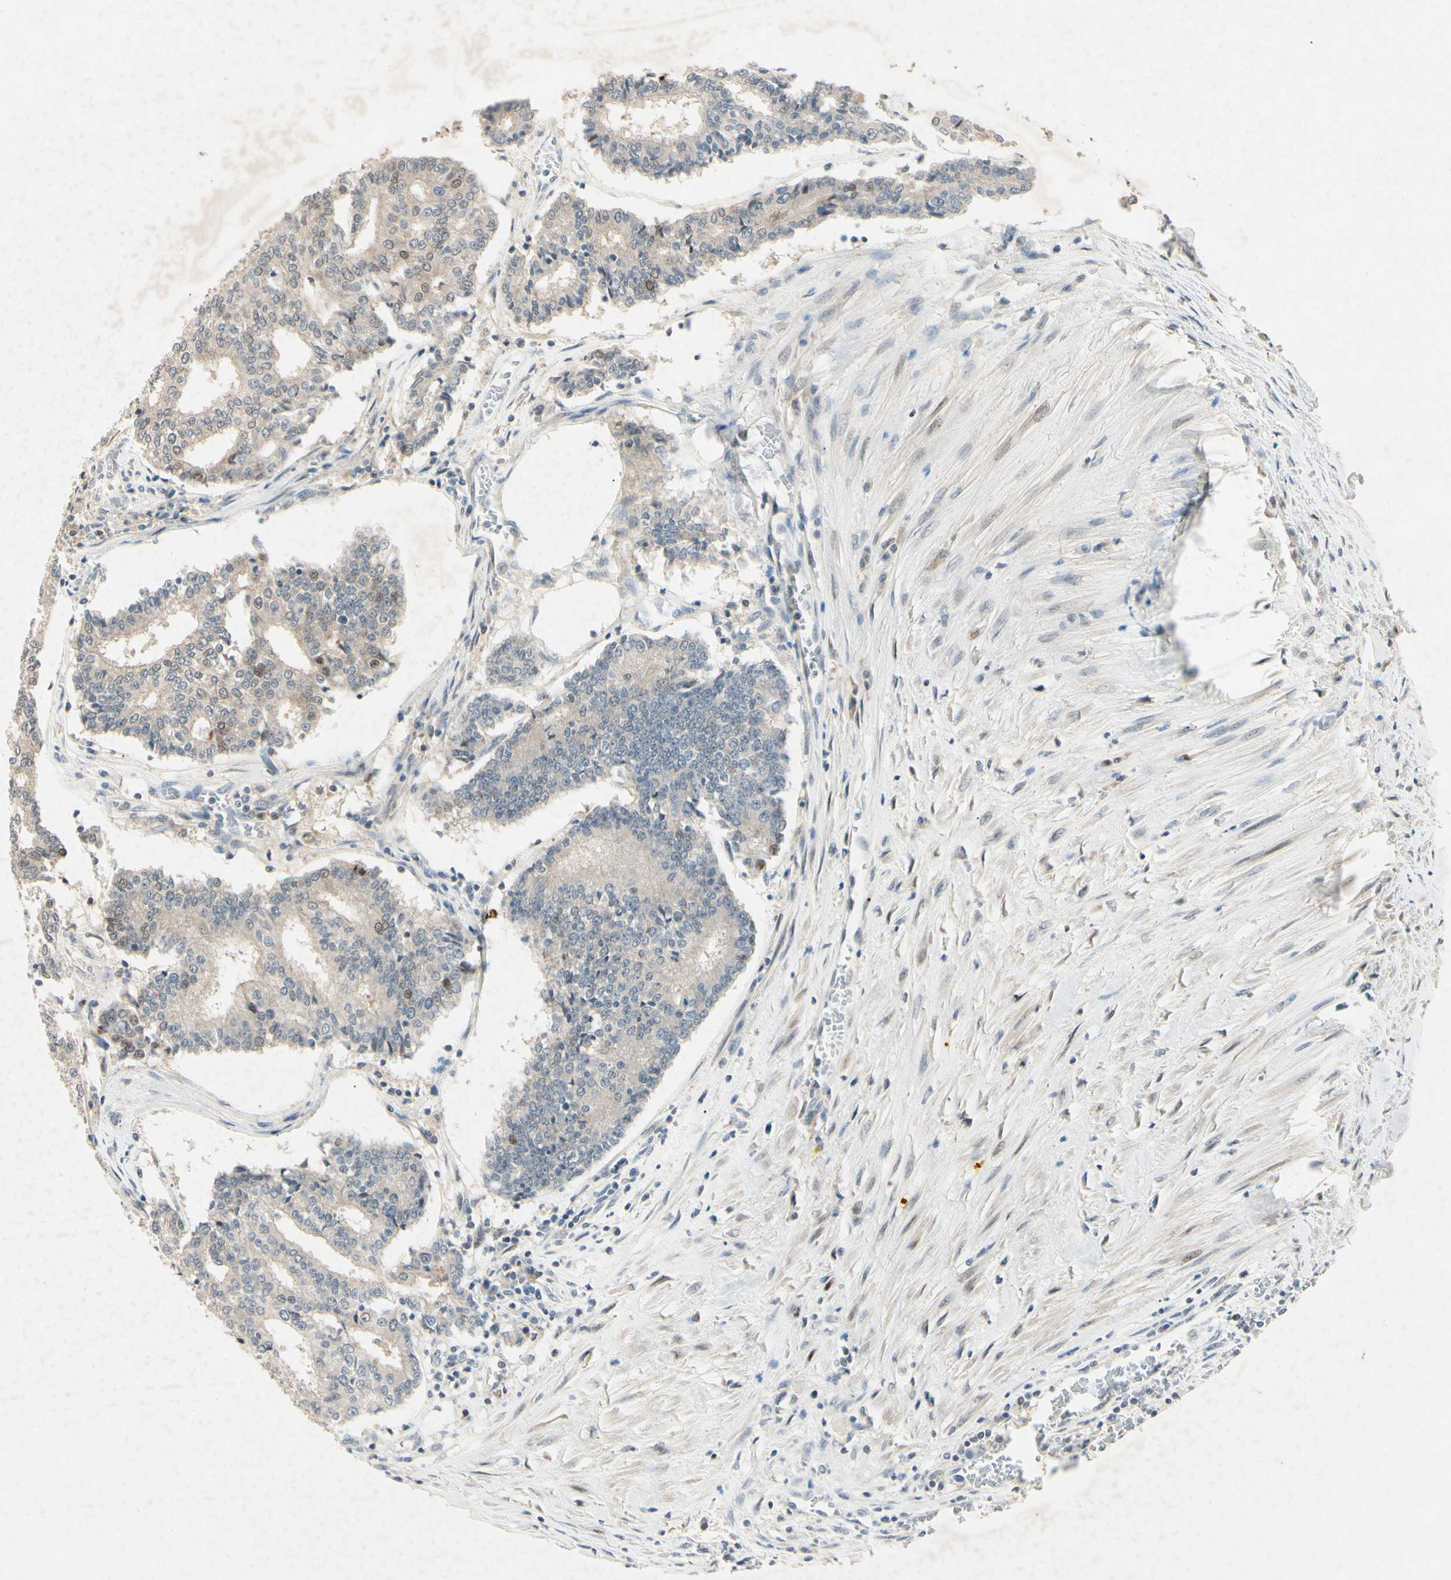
{"staining": {"intensity": "weak", "quantity": "<25%", "location": "nuclear"}, "tissue": "prostate cancer", "cell_type": "Tumor cells", "image_type": "cancer", "snomed": [{"axis": "morphology", "description": "Adenocarcinoma, High grade"}, {"axis": "topography", "description": "Prostate"}], "caption": "Immunohistochemistry micrograph of human high-grade adenocarcinoma (prostate) stained for a protein (brown), which shows no staining in tumor cells.", "gene": "HSPA1B", "patient": {"sex": "male", "age": 55}}